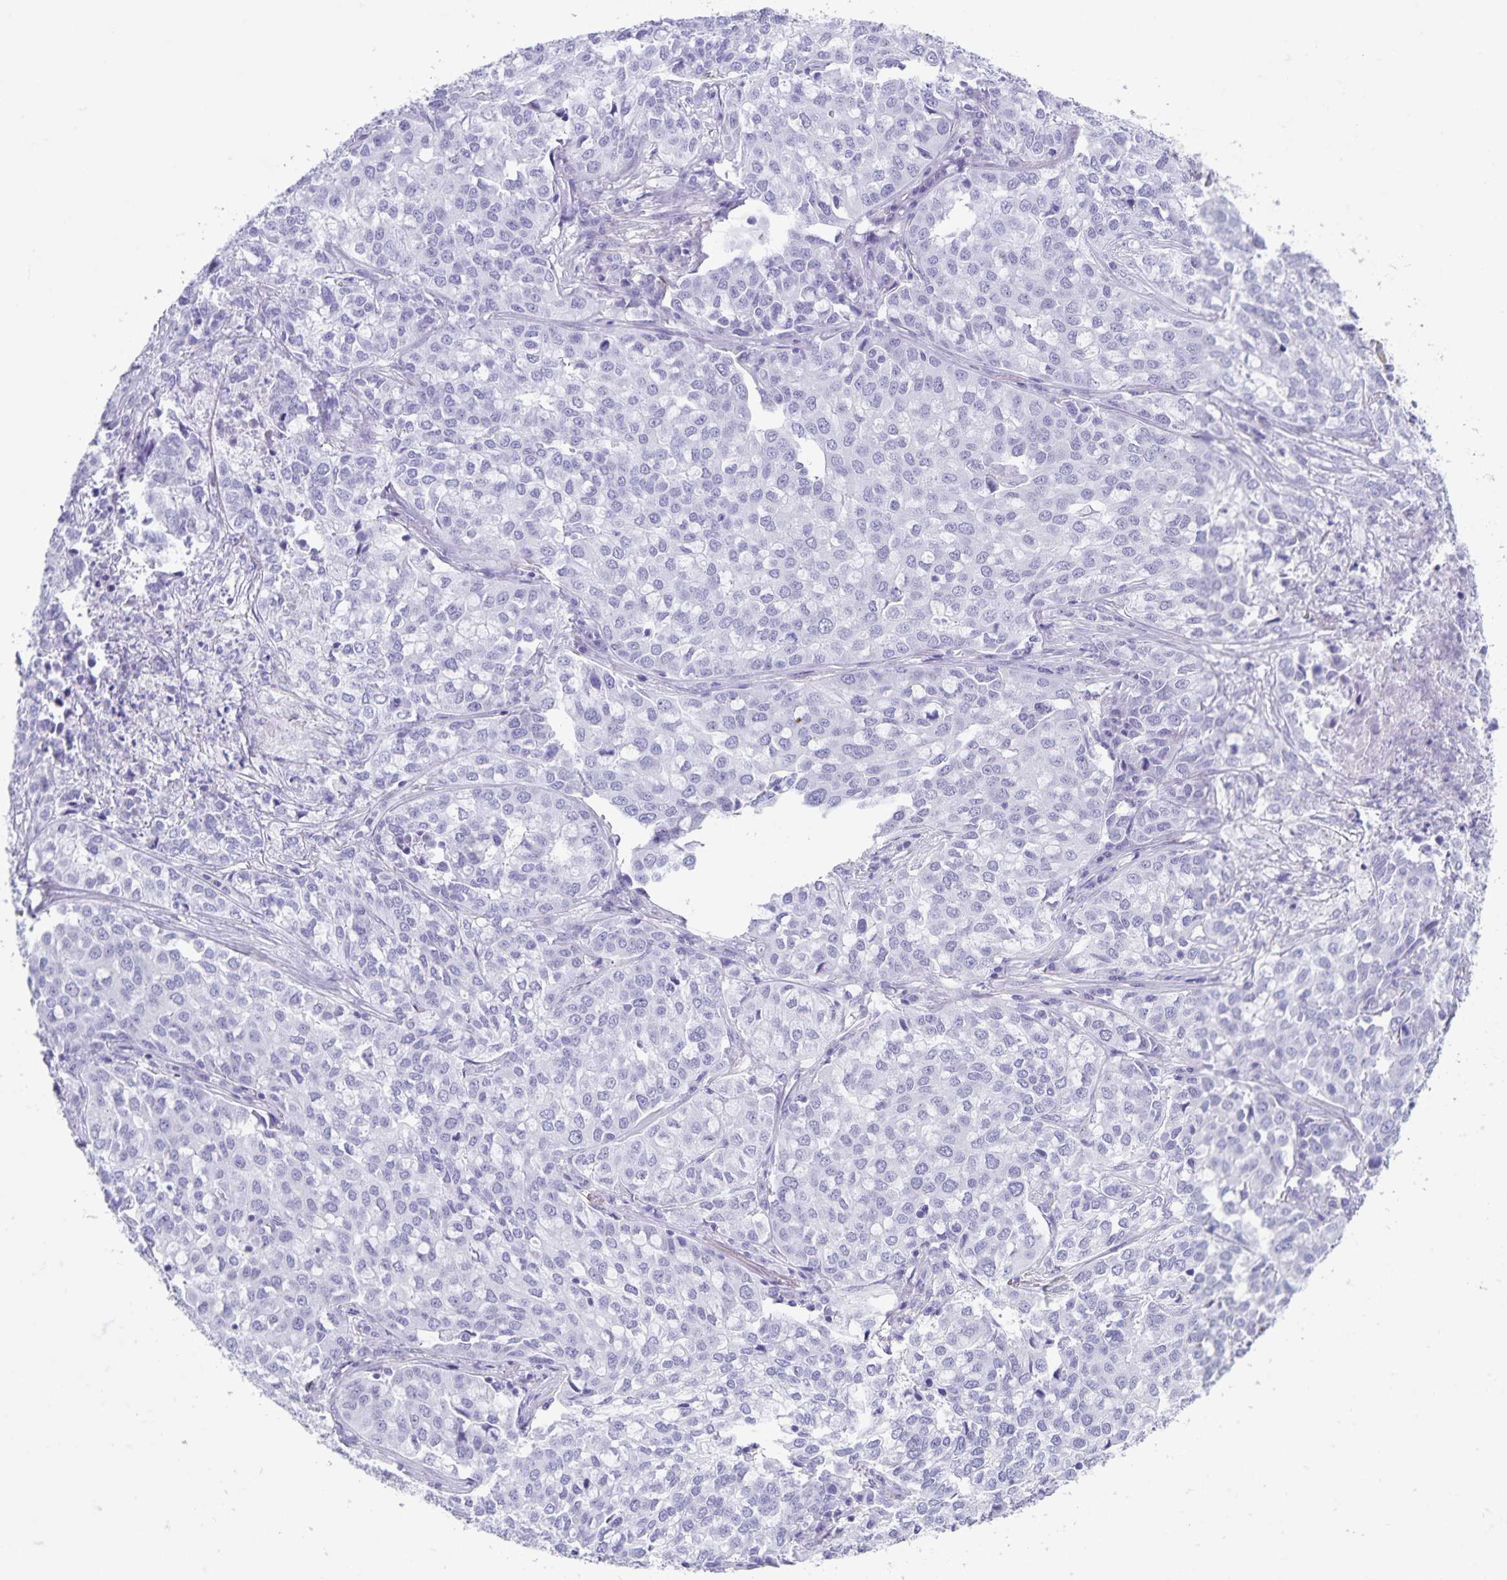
{"staining": {"intensity": "negative", "quantity": "none", "location": "none"}, "tissue": "lung cancer", "cell_type": "Tumor cells", "image_type": "cancer", "snomed": [{"axis": "morphology", "description": "Adenocarcinoma, NOS"}, {"axis": "morphology", "description": "Adenocarcinoma, metastatic, NOS"}, {"axis": "topography", "description": "Lymph node"}, {"axis": "topography", "description": "Lung"}], "caption": "The histopathology image shows no significant positivity in tumor cells of lung adenocarcinoma.", "gene": "C11orf42", "patient": {"sex": "female", "age": 65}}